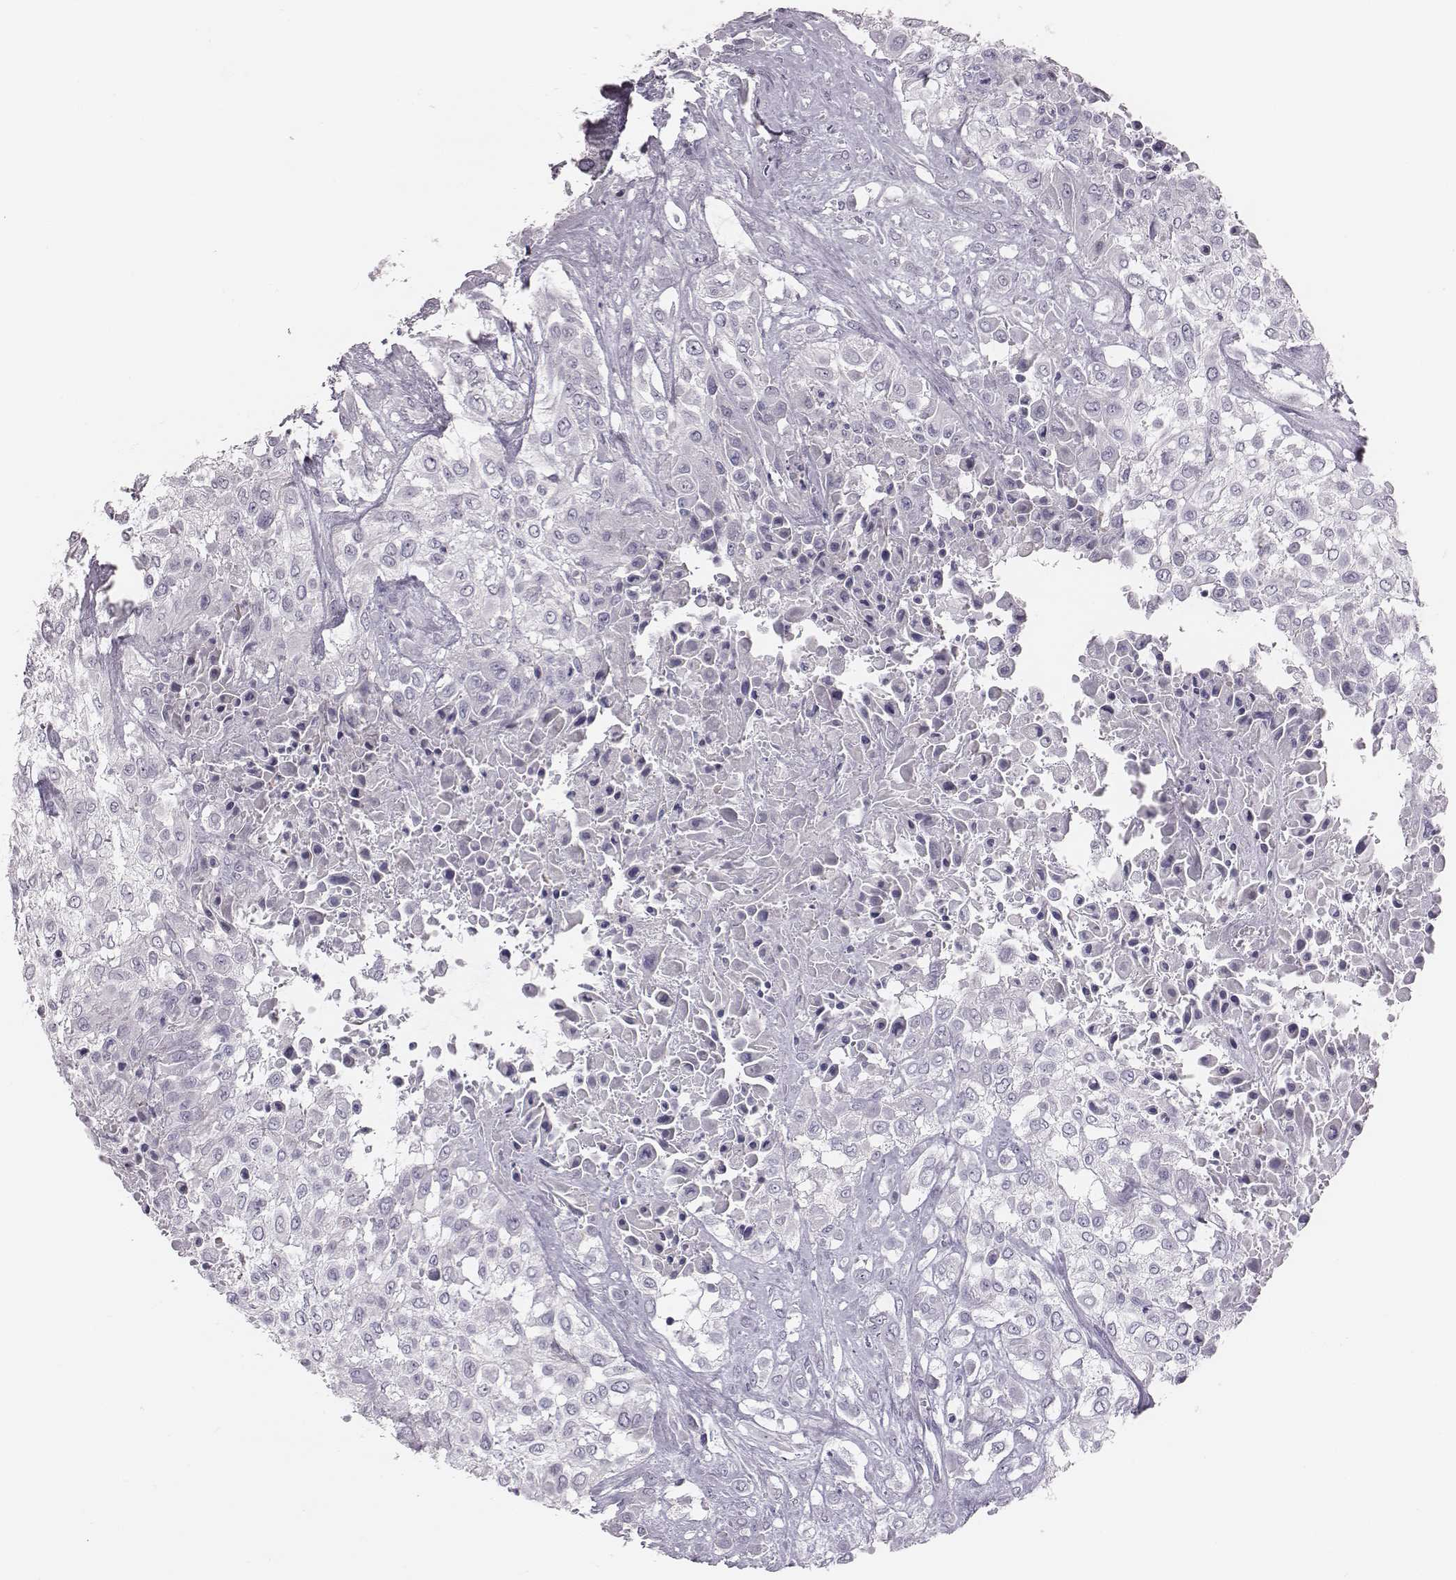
{"staining": {"intensity": "negative", "quantity": "none", "location": "none"}, "tissue": "urothelial cancer", "cell_type": "Tumor cells", "image_type": "cancer", "snomed": [{"axis": "morphology", "description": "Urothelial carcinoma, High grade"}, {"axis": "topography", "description": "Urinary bladder"}], "caption": "Tumor cells are negative for brown protein staining in urothelial carcinoma (high-grade).", "gene": "CACNG4", "patient": {"sex": "male", "age": 57}}